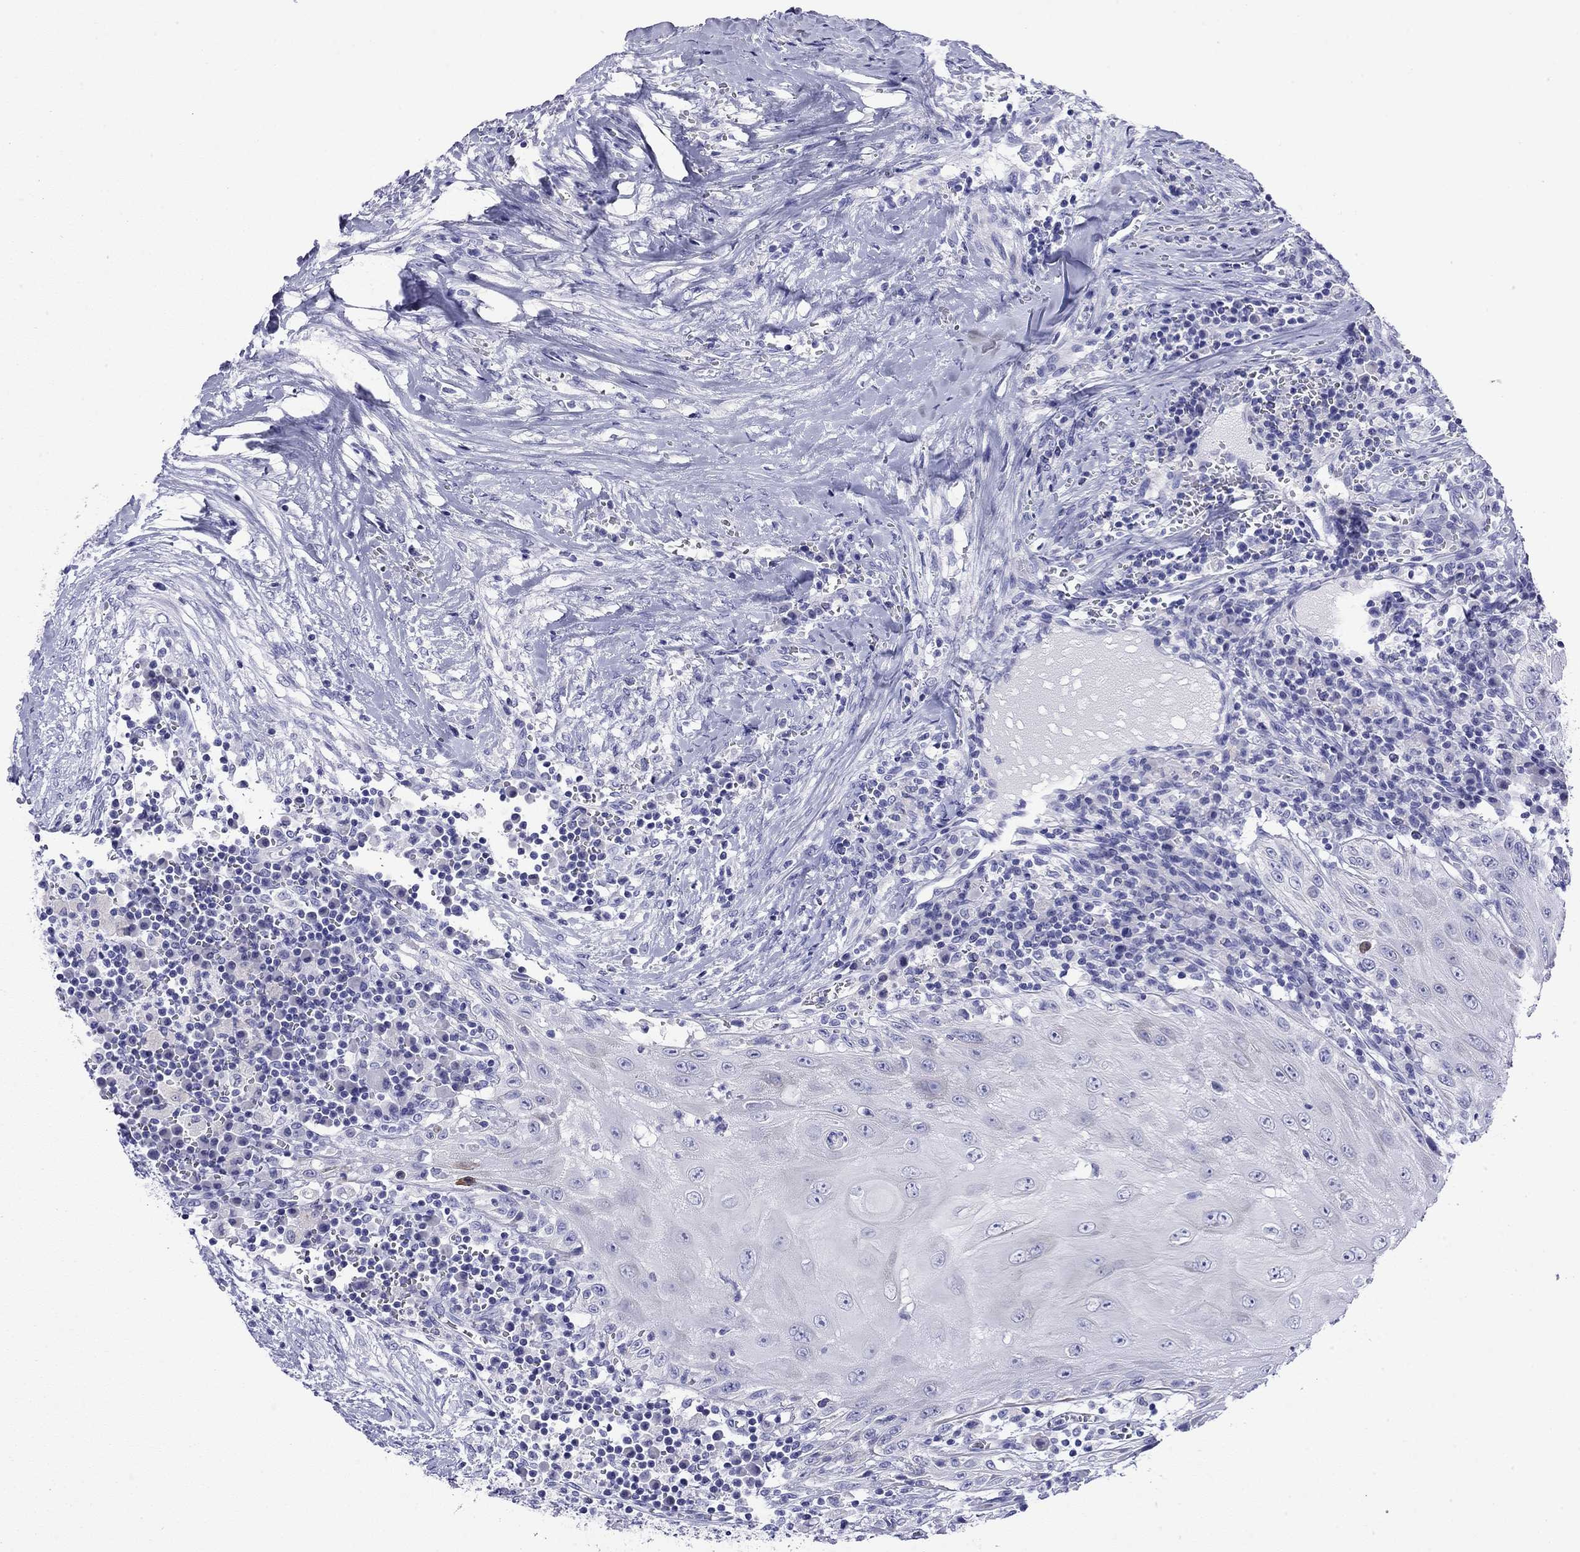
{"staining": {"intensity": "negative", "quantity": "none", "location": "none"}, "tissue": "head and neck cancer", "cell_type": "Tumor cells", "image_type": "cancer", "snomed": [{"axis": "morphology", "description": "Squamous cell carcinoma, NOS"}, {"axis": "topography", "description": "Oral tissue"}, {"axis": "topography", "description": "Head-Neck"}], "caption": "Head and neck cancer (squamous cell carcinoma) stained for a protein using immunohistochemistry (IHC) shows no staining tumor cells.", "gene": "FIGLA", "patient": {"sex": "male", "age": 58}}